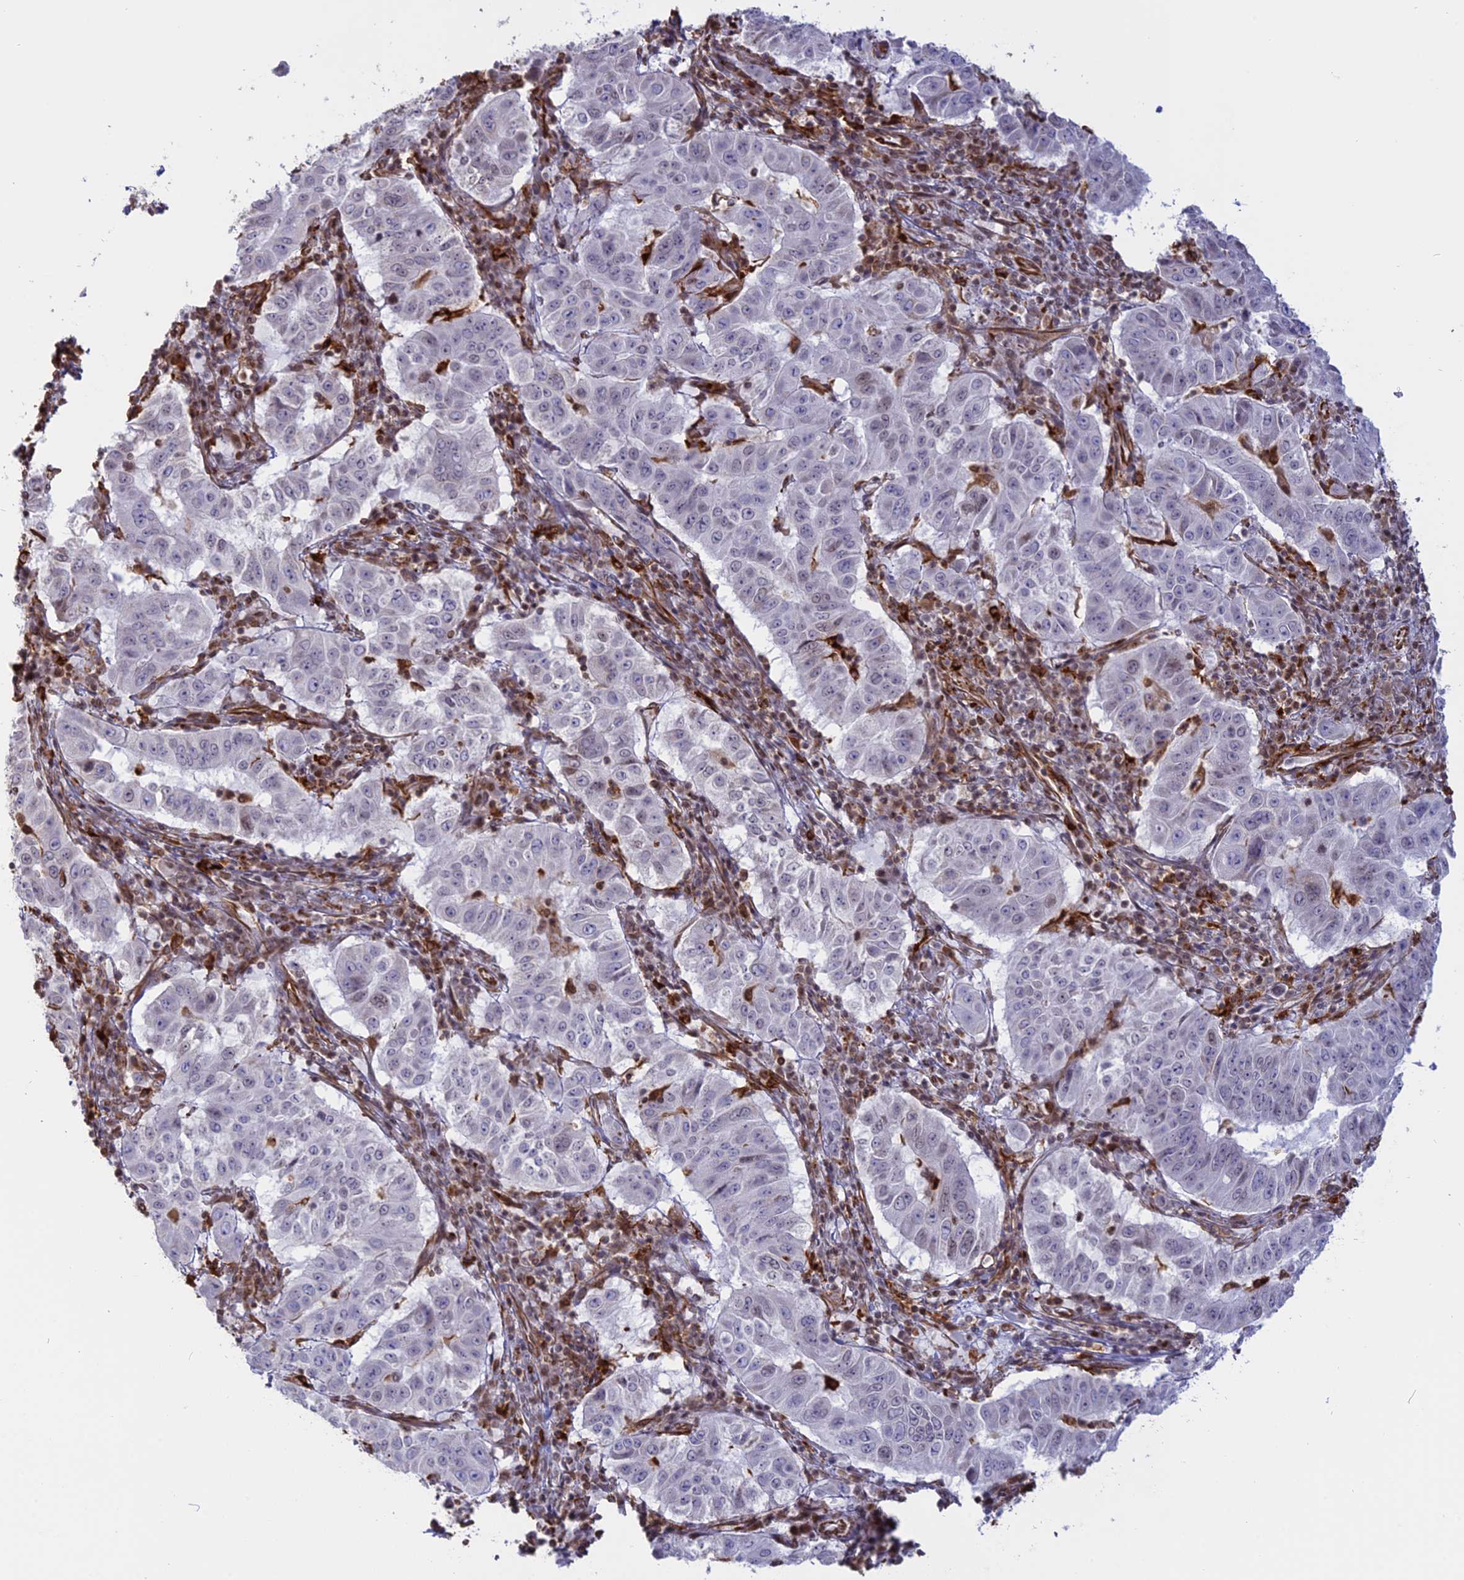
{"staining": {"intensity": "negative", "quantity": "none", "location": "none"}, "tissue": "pancreatic cancer", "cell_type": "Tumor cells", "image_type": "cancer", "snomed": [{"axis": "morphology", "description": "Adenocarcinoma, NOS"}, {"axis": "topography", "description": "Pancreas"}], "caption": "This is a photomicrograph of immunohistochemistry (IHC) staining of pancreatic cancer, which shows no positivity in tumor cells.", "gene": "APOBR", "patient": {"sex": "male", "age": 63}}